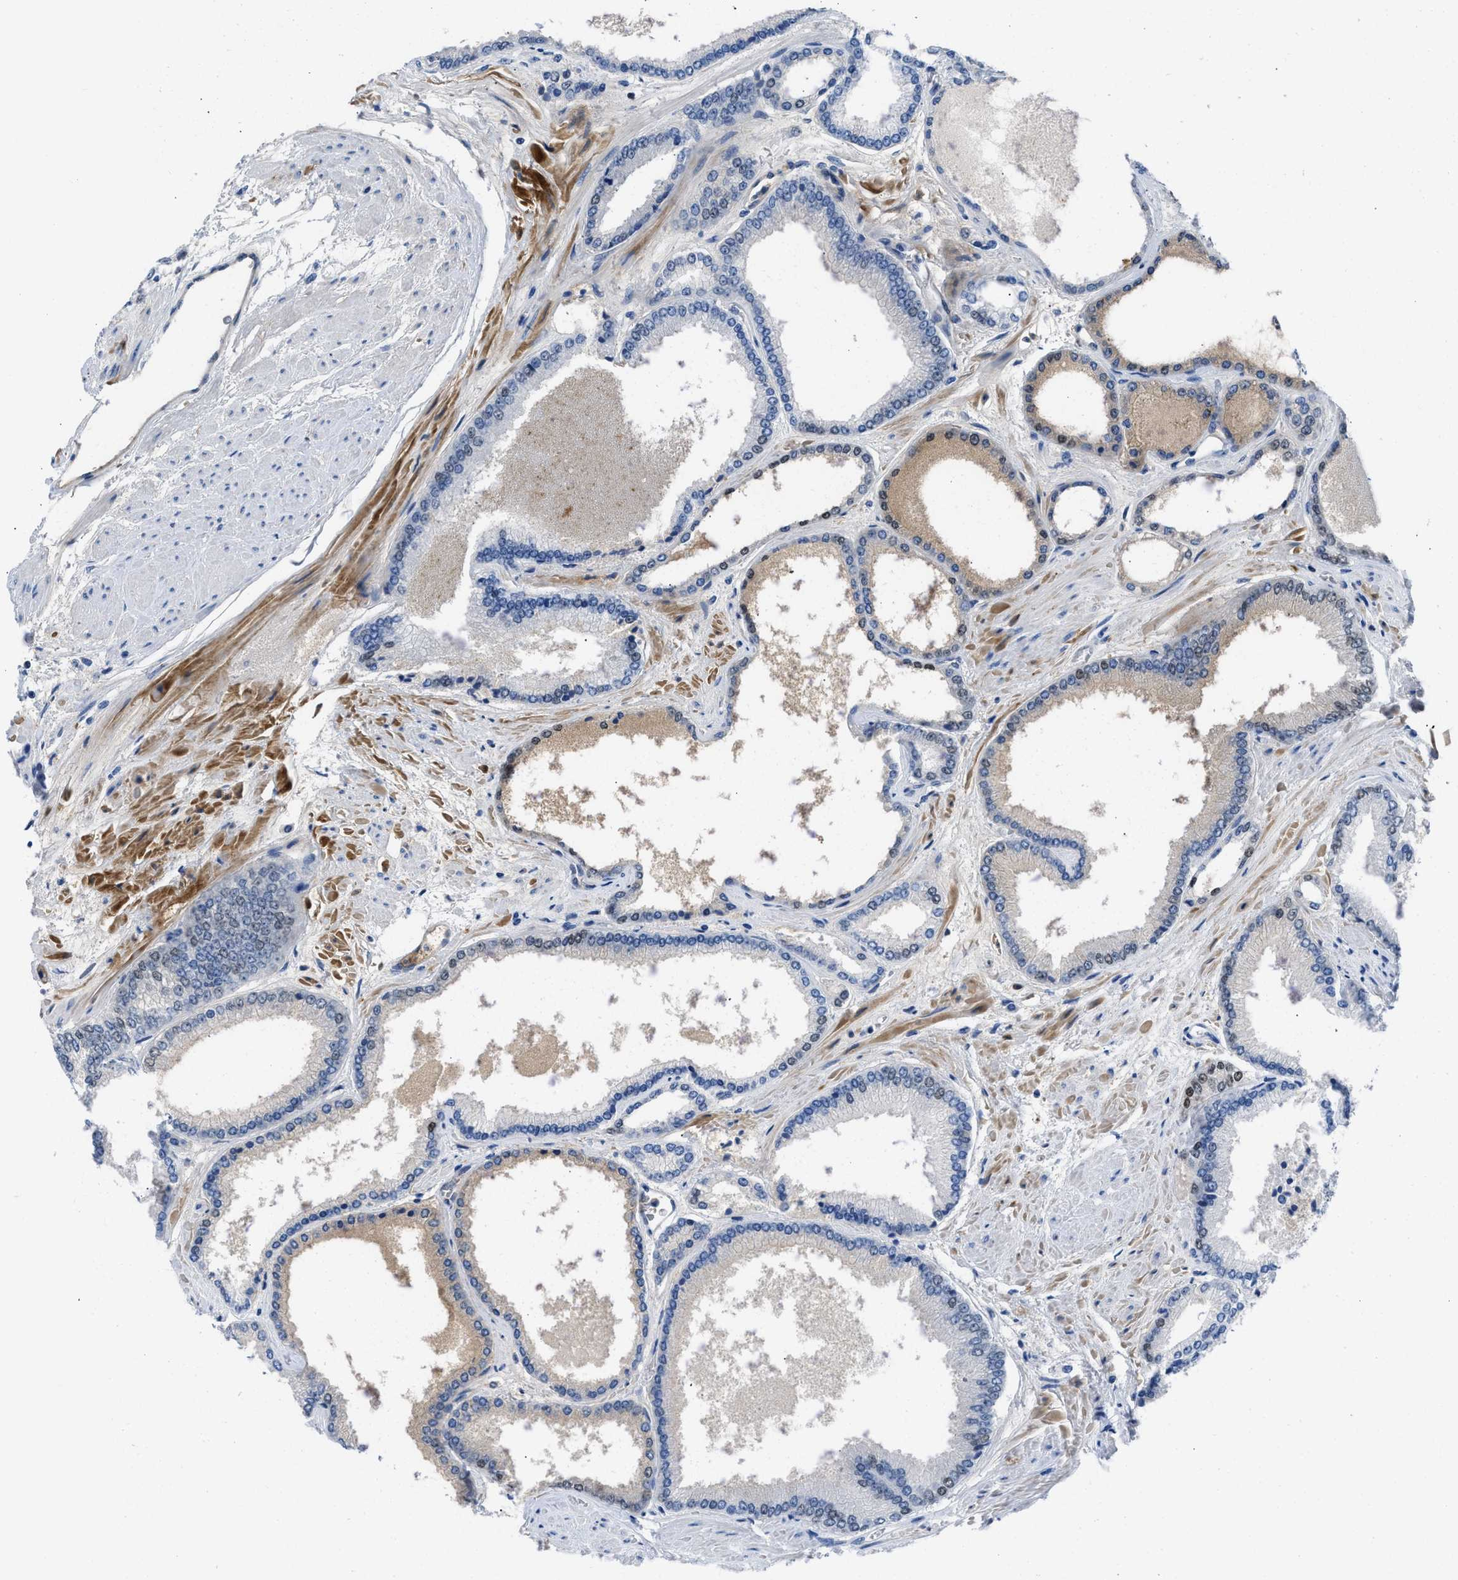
{"staining": {"intensity": "weak", "quantity": "<25%", "location": "cytoplasmic/membranous,nuclear"}, "tissue": "prostate cancer", "cell_type": "Tumor cells", "image_type": "cancer", "snomed": [{"axis": "morphology", "description": "Adenocarcinoma, High grade"}, {"axis": "topography", "description": "Prostate"}], "caption": "Immunohistochemical staining of human prostate high-grade adenocarcinoma displays no significant staining in tumor cells. (DAB (3,3'-diaminobenzidine) IHC, high magnification).", "gene": "LEF1", "patient": {"sex": "male", "age": 61}}